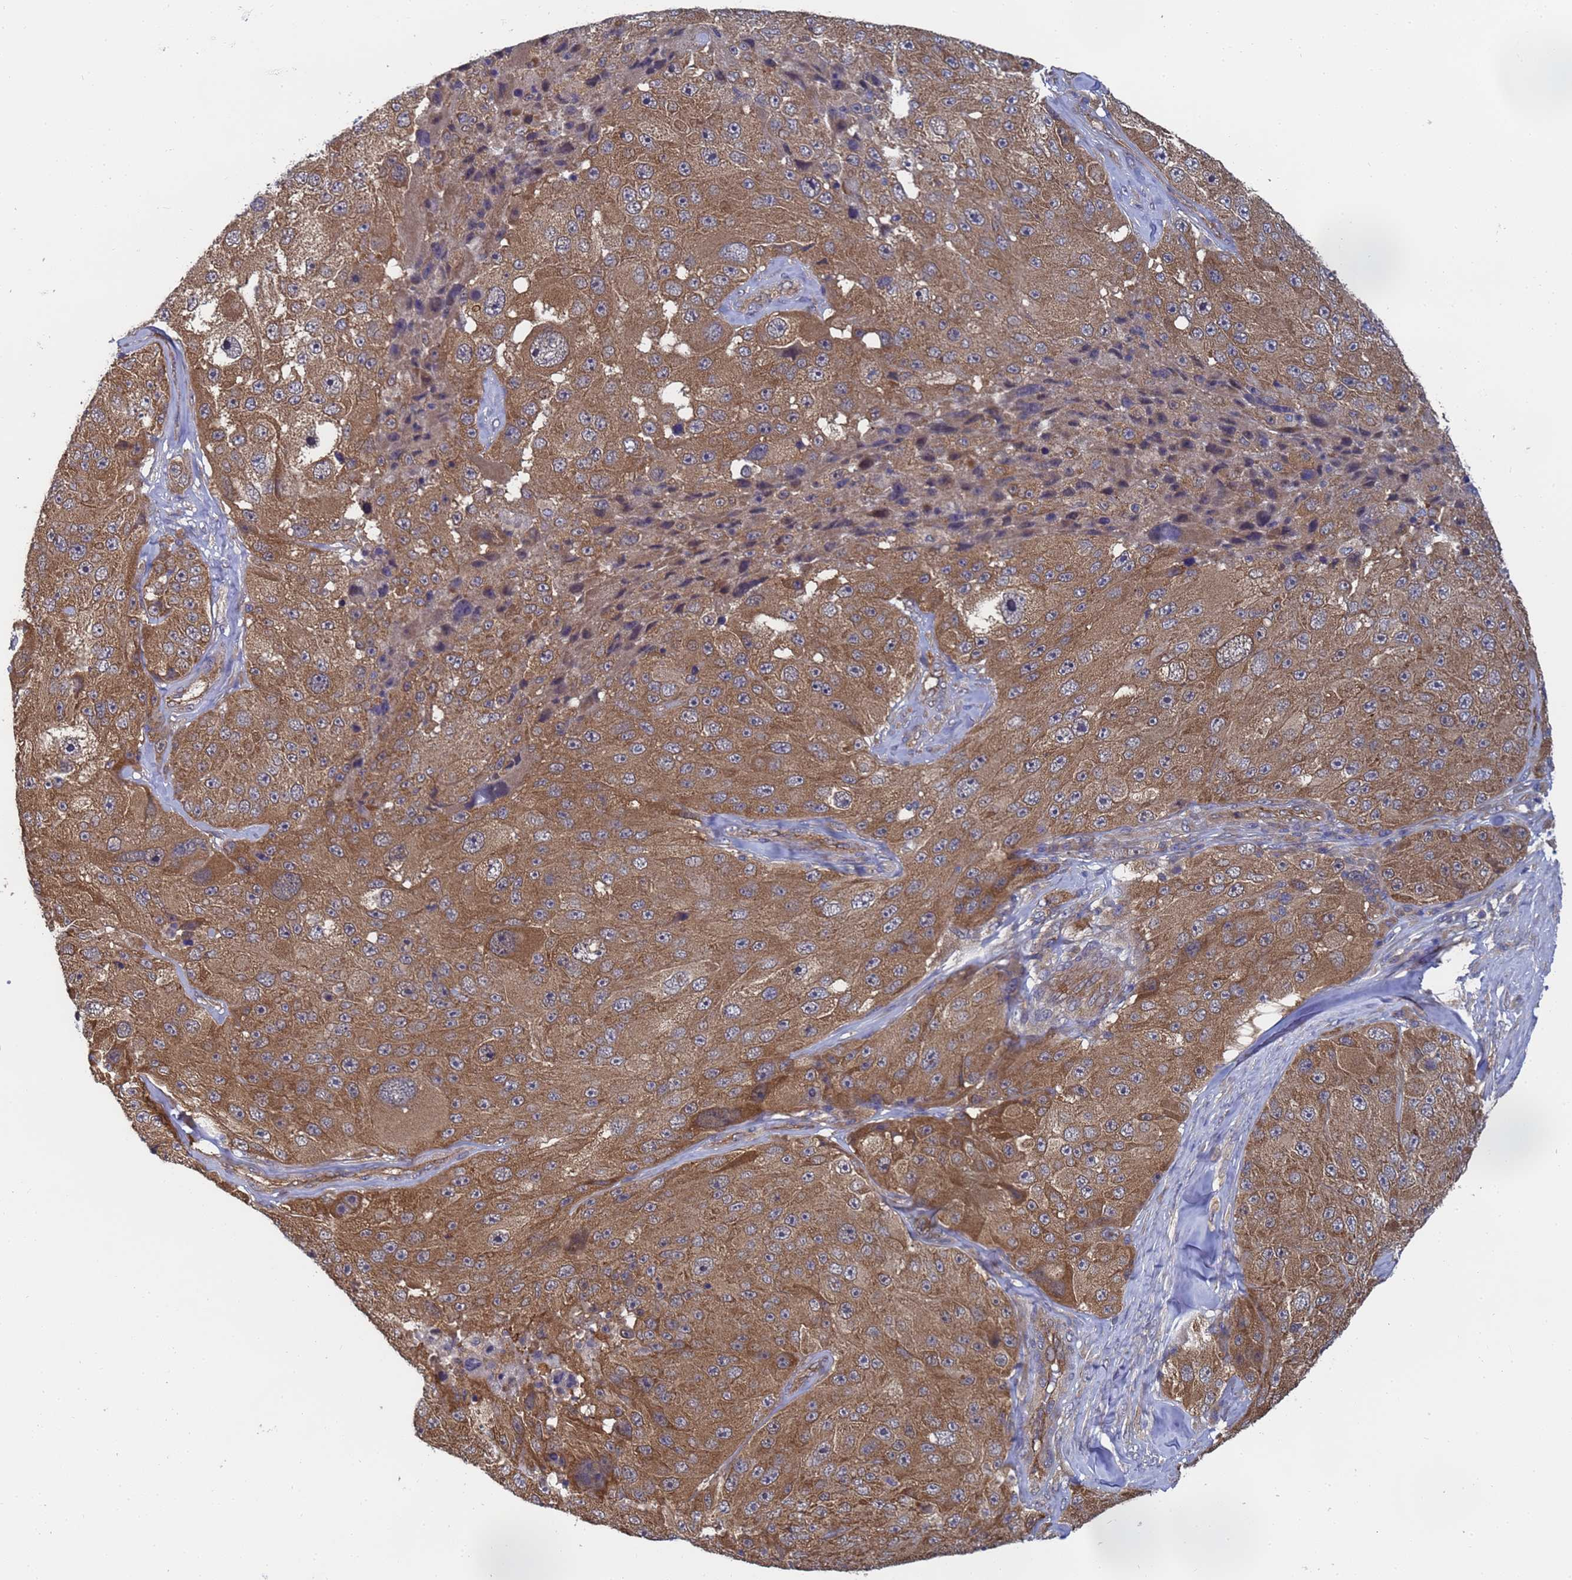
{"staining": {"intensity": "moderate", "quantity": ">75%", "location": "cytoplasmic/membranous"}, "tissue": "melanoma", "cell_type": "Tumor cells", "image_type": "cancer", "snomed": [{"axis": "morphology", "description": "Malignant melanoma, Metastatic site"}, {"axis": "topography", "description": "Lymph node"}], "caption": "DAB (3,3'-diaminobenzidine) immunohistochemical staining of human malignant melanoma (metastatic site) displays moderate cytoplasmic/membranous protein staining in about >75% of tumor cells. (DAB = brown stain, brightfield microscopy at high magnification).", "gene": "ALS2CL", "patient": {"sex": "male", "age": 62}}